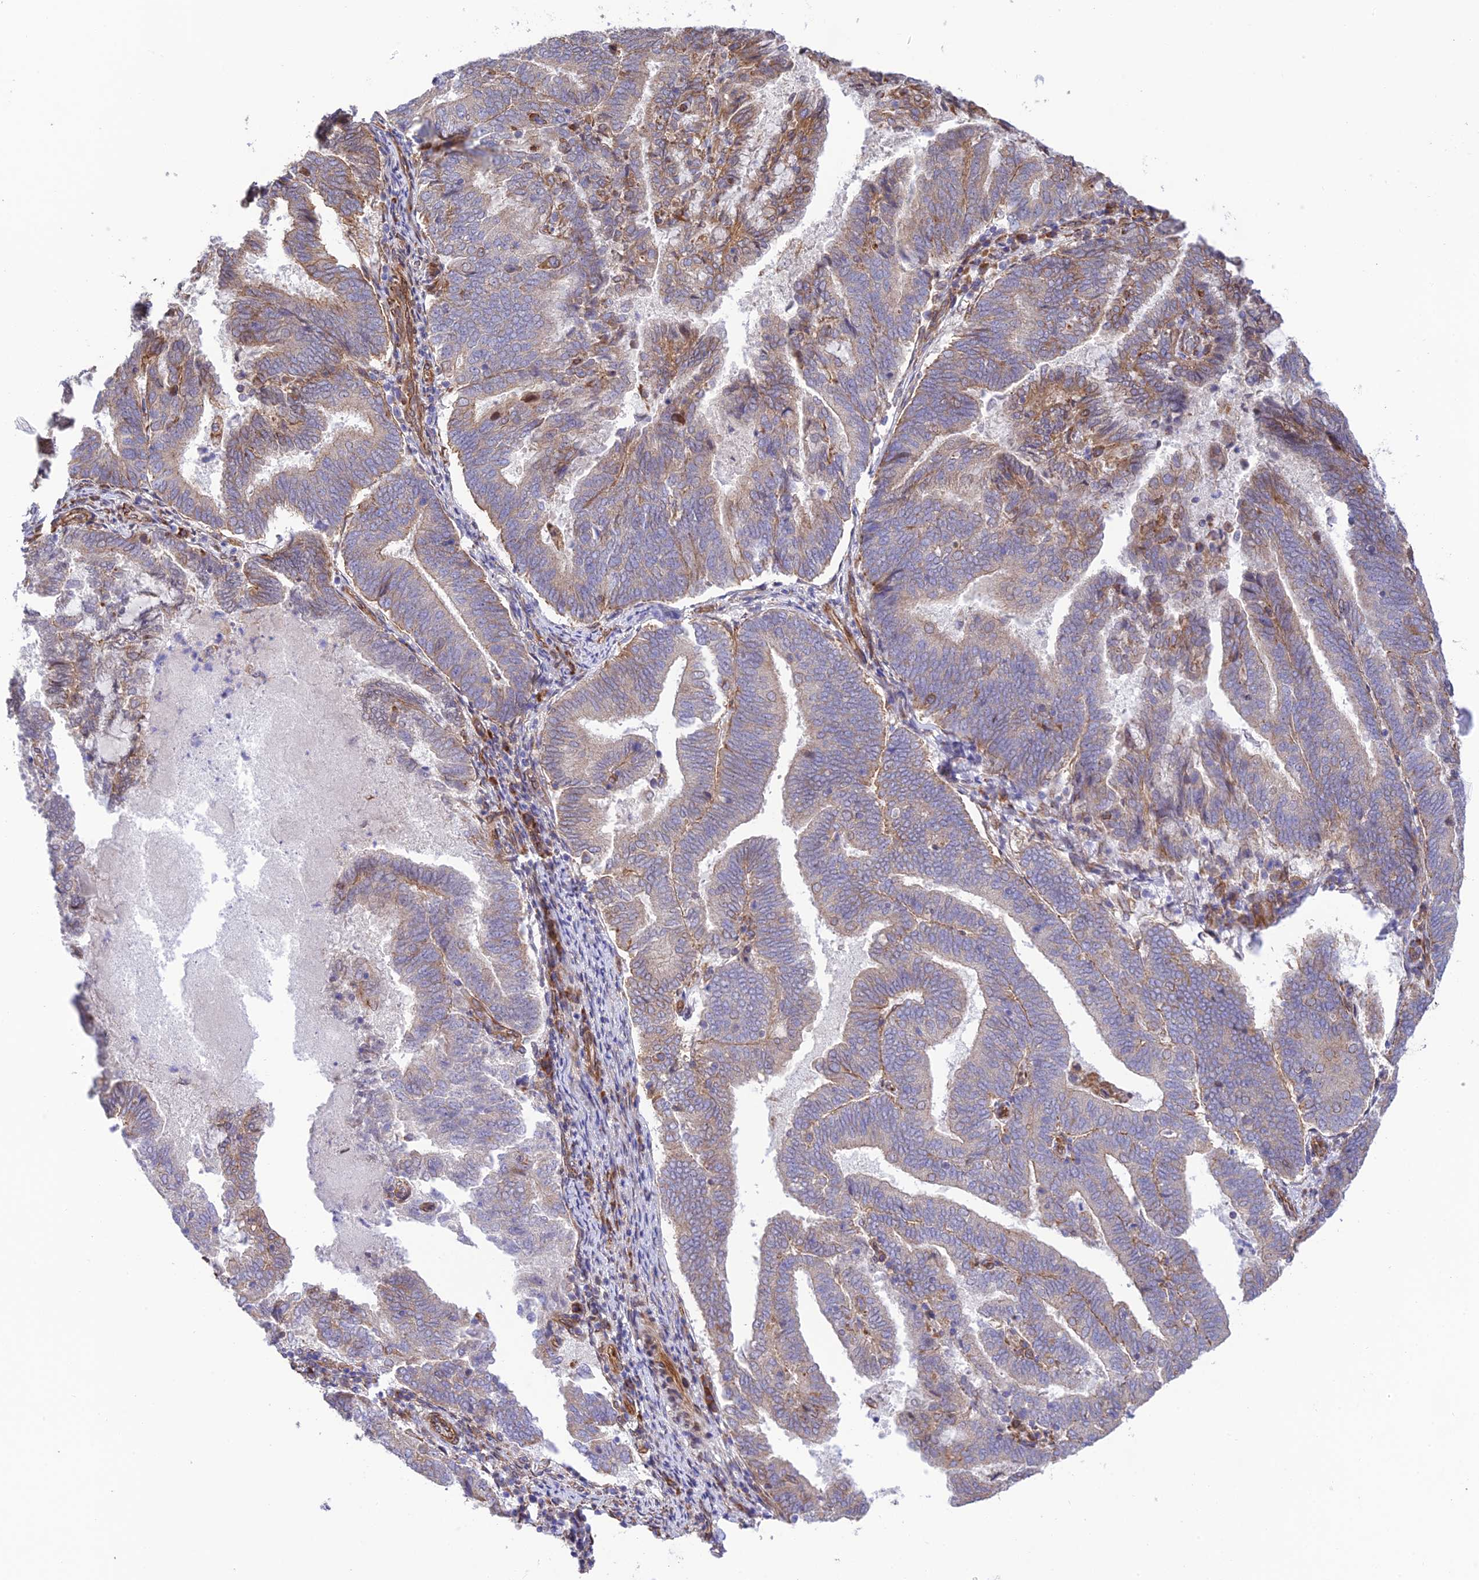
{"staining": {"intensity": "negative", "quantity": "none", "location": "none"}, "tissue": "endometrial cancer", "cell_type": "Tumor cells", "image_type": "cancer", "snomed": [{"axis": "morphology", "description": "Adenocarcinoma, NOS"}, {"axis": "topography", "description": "Endometrium"}], "caption": "The photomicrograph shows no staining of tumor cells in endometrial cancer.", "gene": "EXOC3L4", "patient": {"sex": "female", "age": 80}}